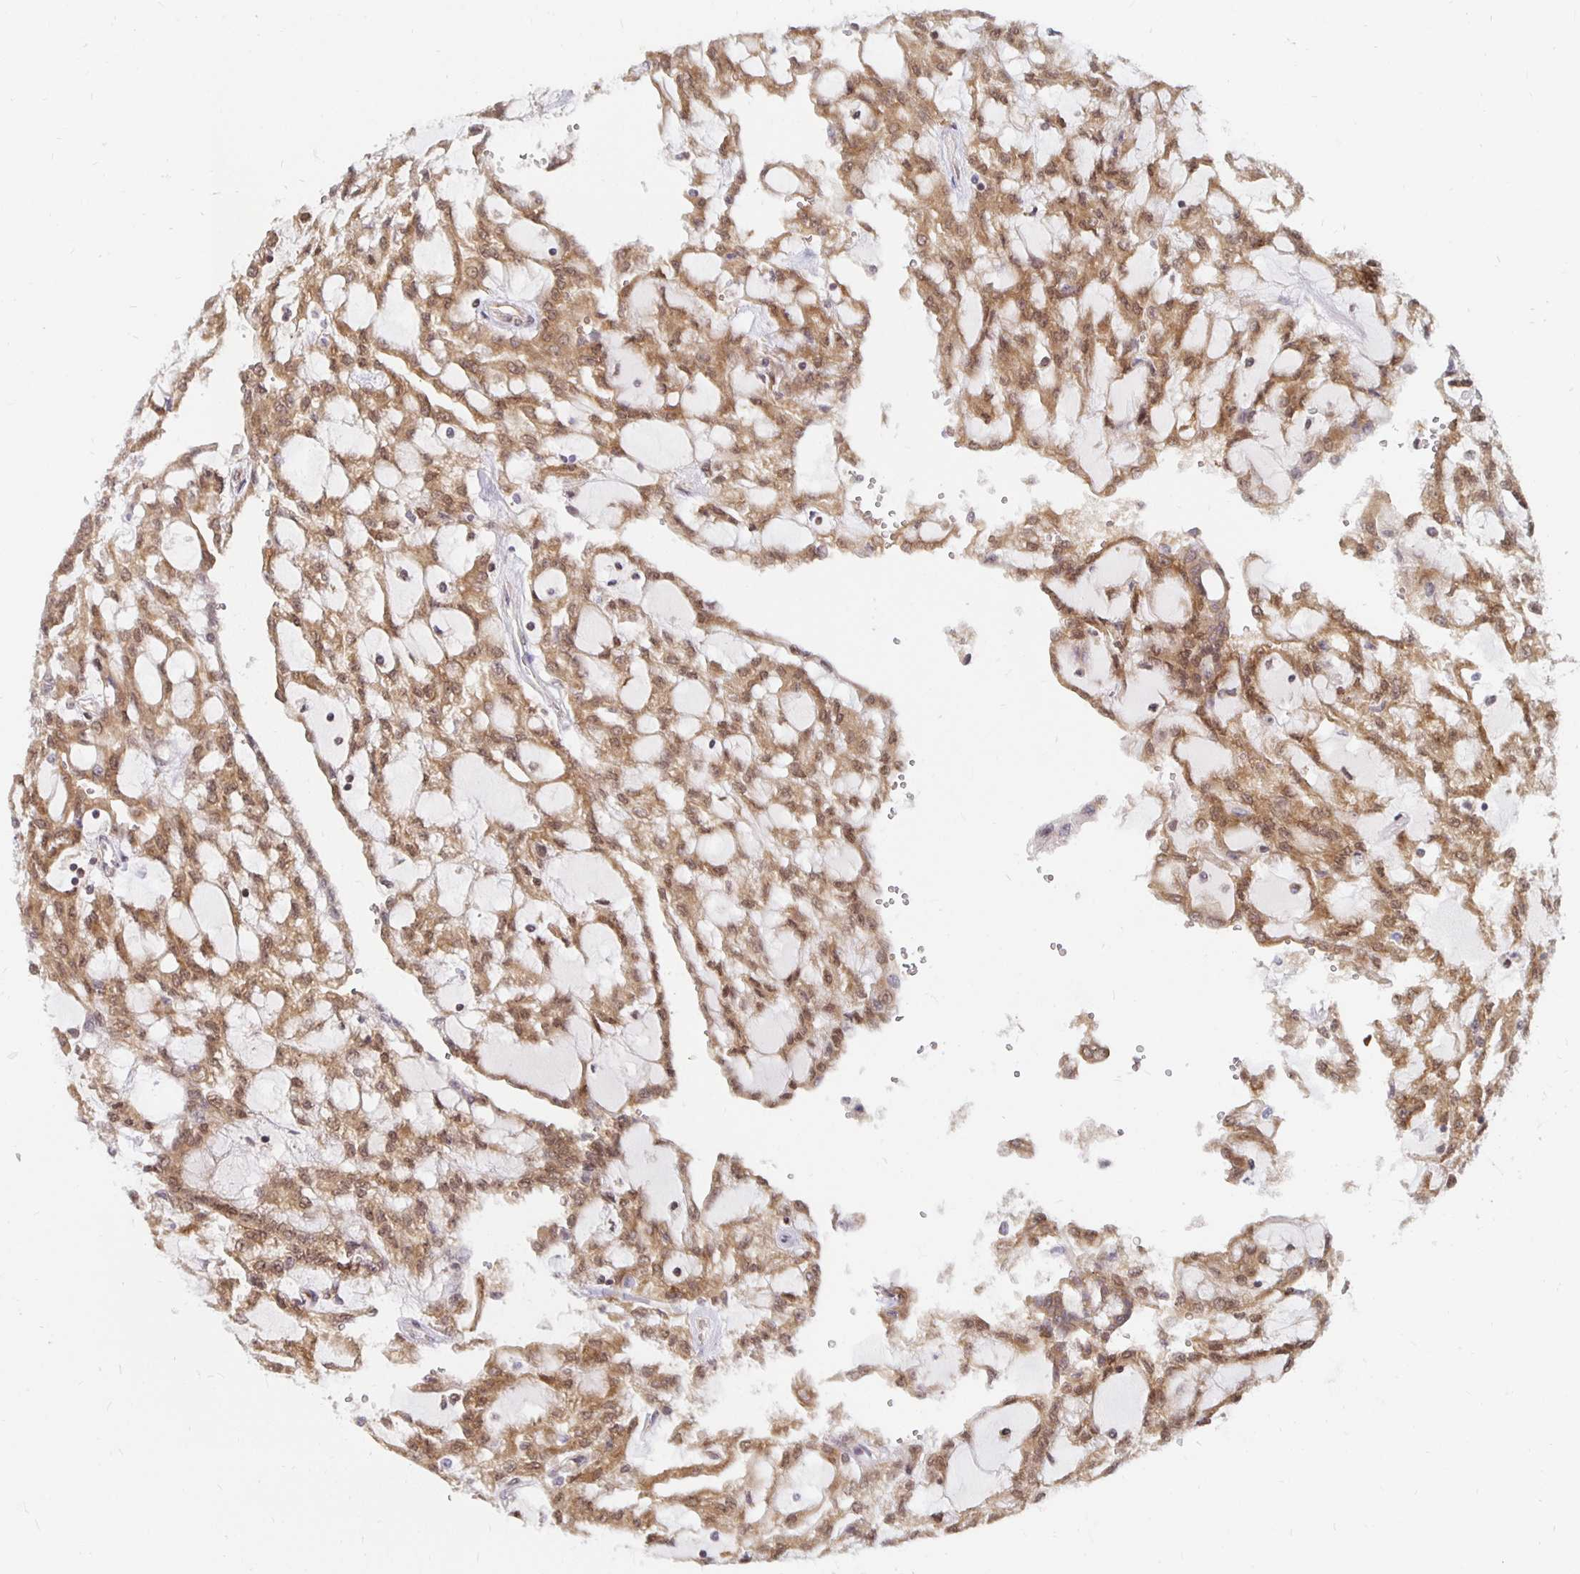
{"staining": {"intensity": "moderate", "quantity": ">75%", "location": "cytoplasmic/membranous,nuclear"}, "tissue": "renal cancer", "cell_type": "Tumor cells", "image_type": "cancer", "snomed": [{"axis": "morphology", "description": "Adenocarcinoma, NOS"}, {"axis": "topography", "description": "Kidney"}], "caption": "An immunohistochemistry image of neoplastic tissue is shown. Protein staining in brown shows moderate cytoplasmic/membranous and nuclear positivity in renal cancer (adenocarcinoma) within tumor cells.", "gene": "PDAP1", "patient": {"sex": "male", "age": 63}}